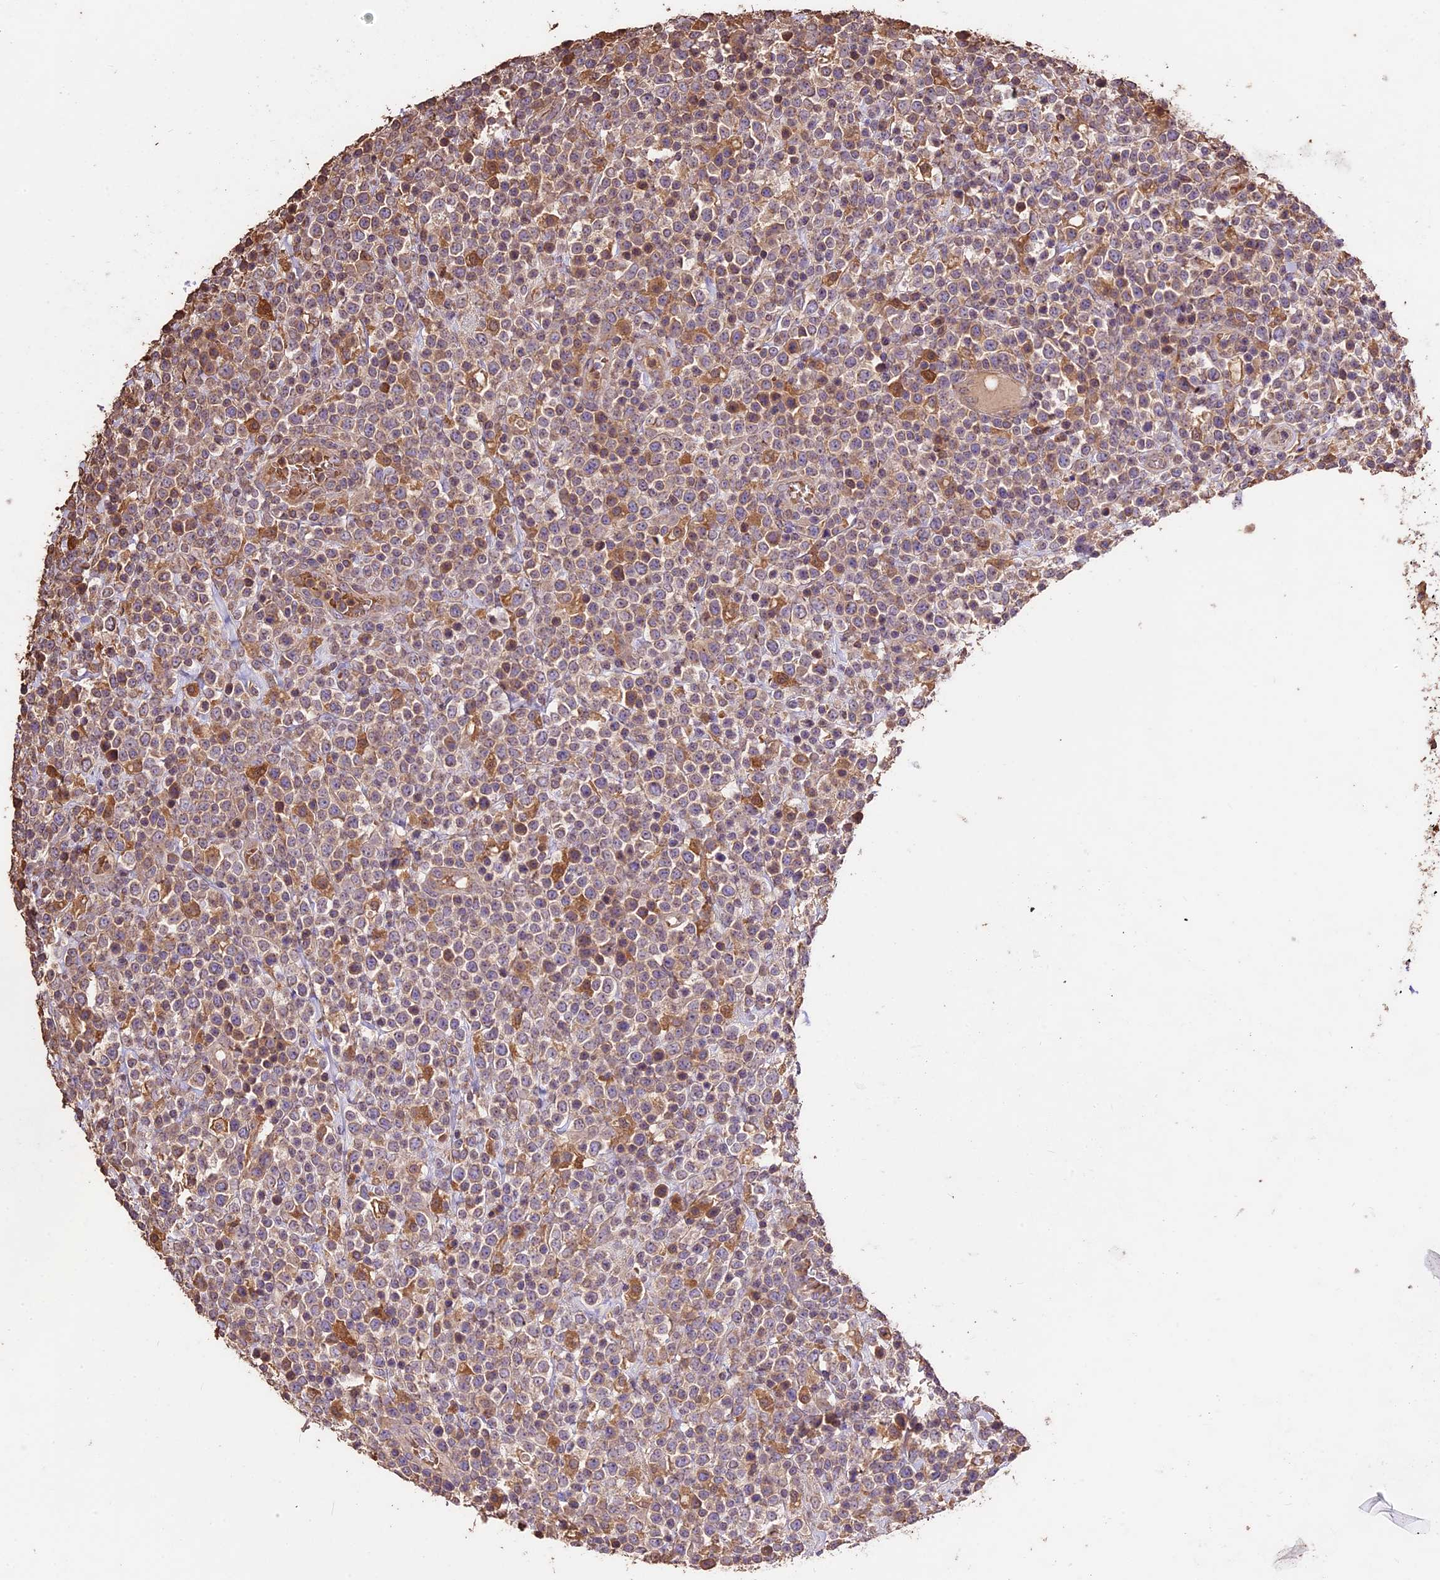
{"staining": {"intensity": "weak", "quantity": "<25%", "location": "cytoplasmic/membranous"}, "tissue": "lymphoma", "cell_type": "Tumor cells", "image_type": "cancer", "snomed": [{"axis": "morphology", "description": "Malignant lymphoma, non-Hodgkin's type, High grade"}, {"axis": "topography", "description": "Colon"}], "caption": "There is no significant expression in tumor cells of high-grade malignant lymphoma, non-Hodgkin's type.", "gene": "CRLF1", "patient": {"sex": "female", "age": 53}}